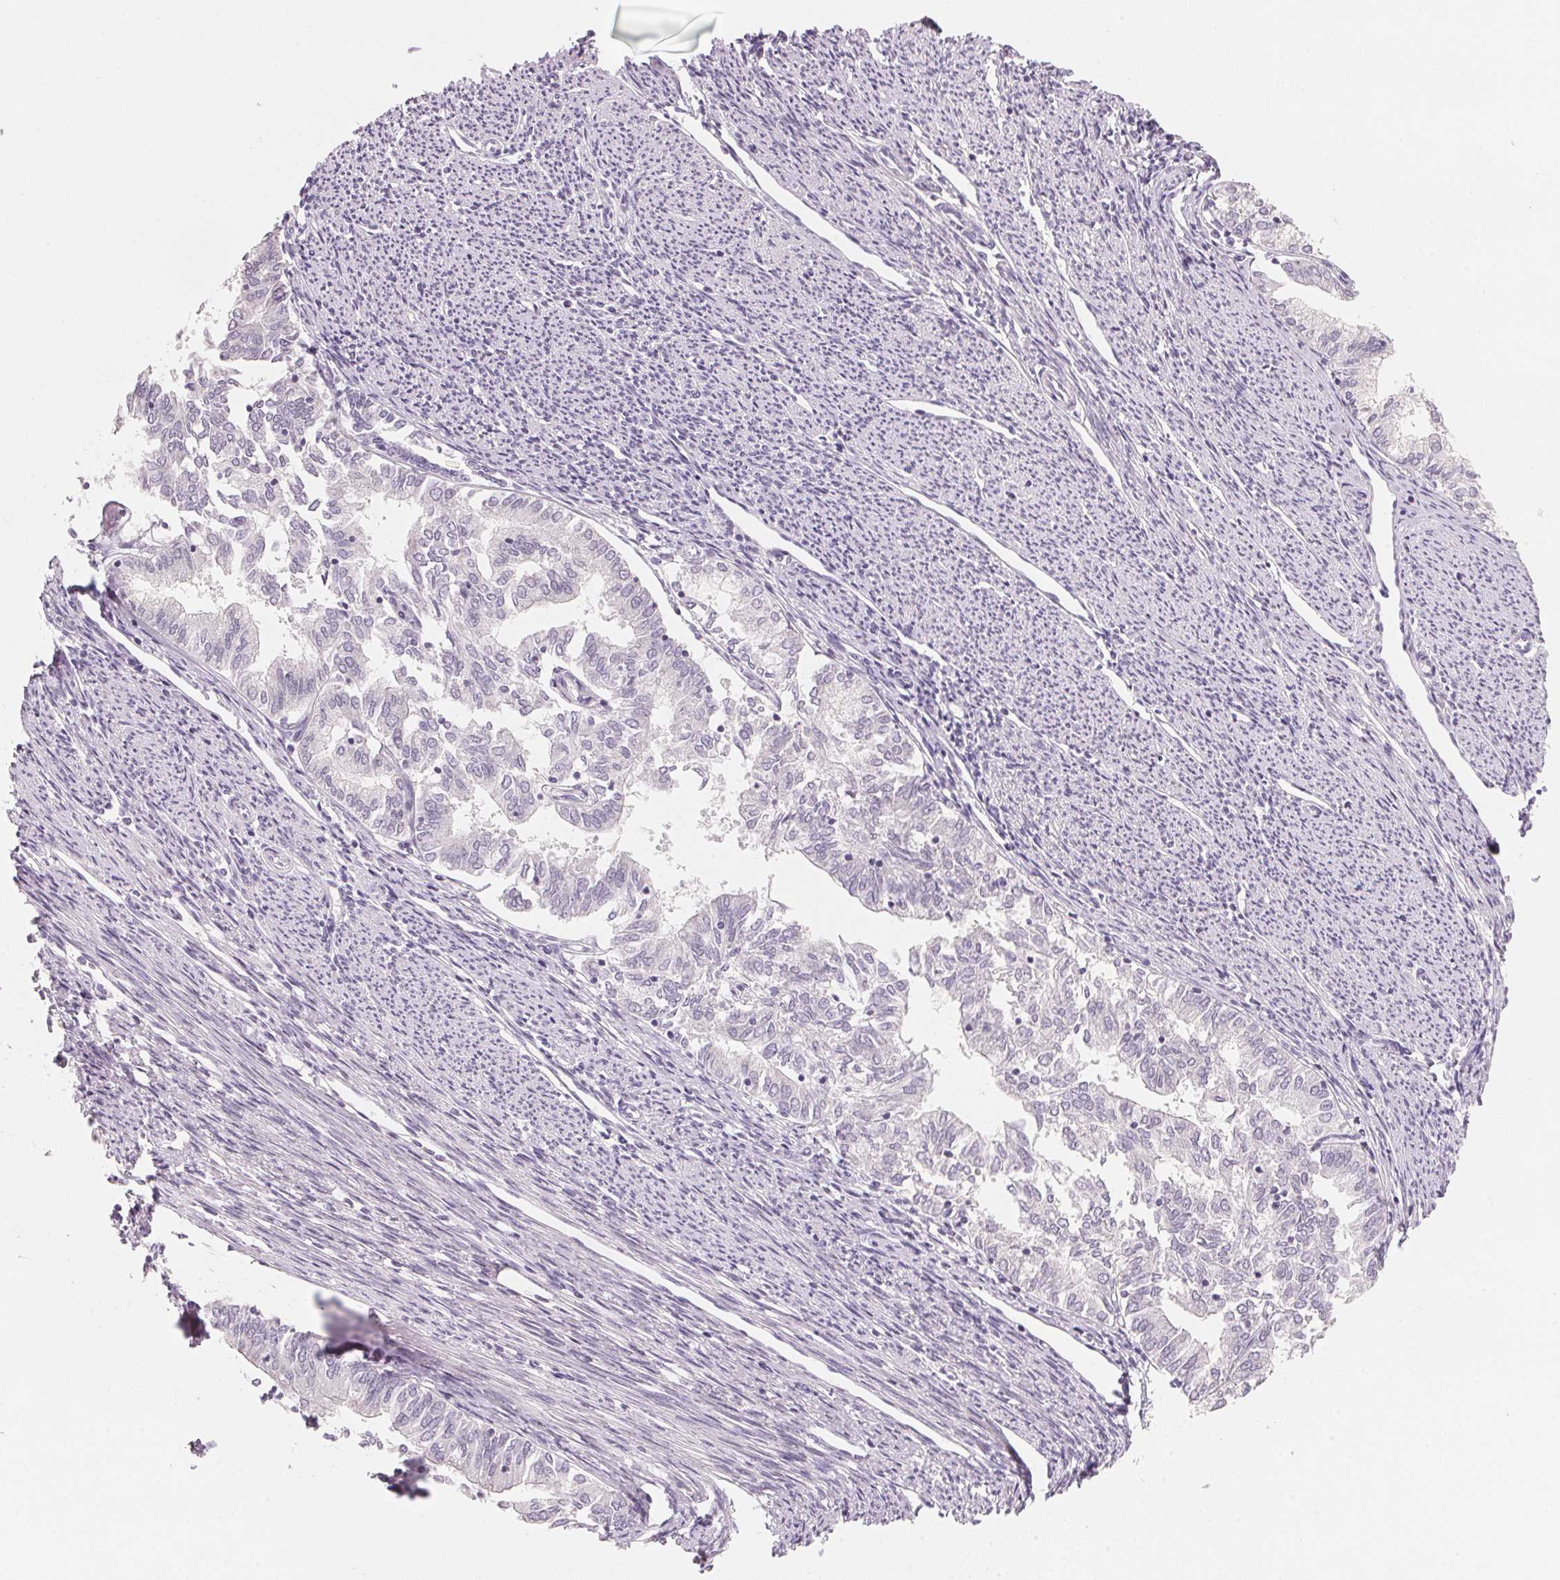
{"staining": {"intensity": "negative", "quantity": "none", "location": "none"}, "tissue": "endometrial cancer", "cell_type": "Tumor cells", "image_type": "cancer", "snomed": [{"axis": "morphology", "description": "Adenocarcinoma, NOS"}, {"axis": "topography", "description": "Endometrium"}], "caption": "High power microscopy photomicrograph of an immunohistochemistry histopathology image of endometrial cancer, revealing no significant staining in tumor cells. The staining was performed using DAB (3,3'-diaminobenzidine) to visualize the protein expression in brown, while the nuclei were stained in blue with hematoxylin (Magnification: 20x).", "gene": "ANKRD31", "patient": {"sex": "female", "age": 79}}